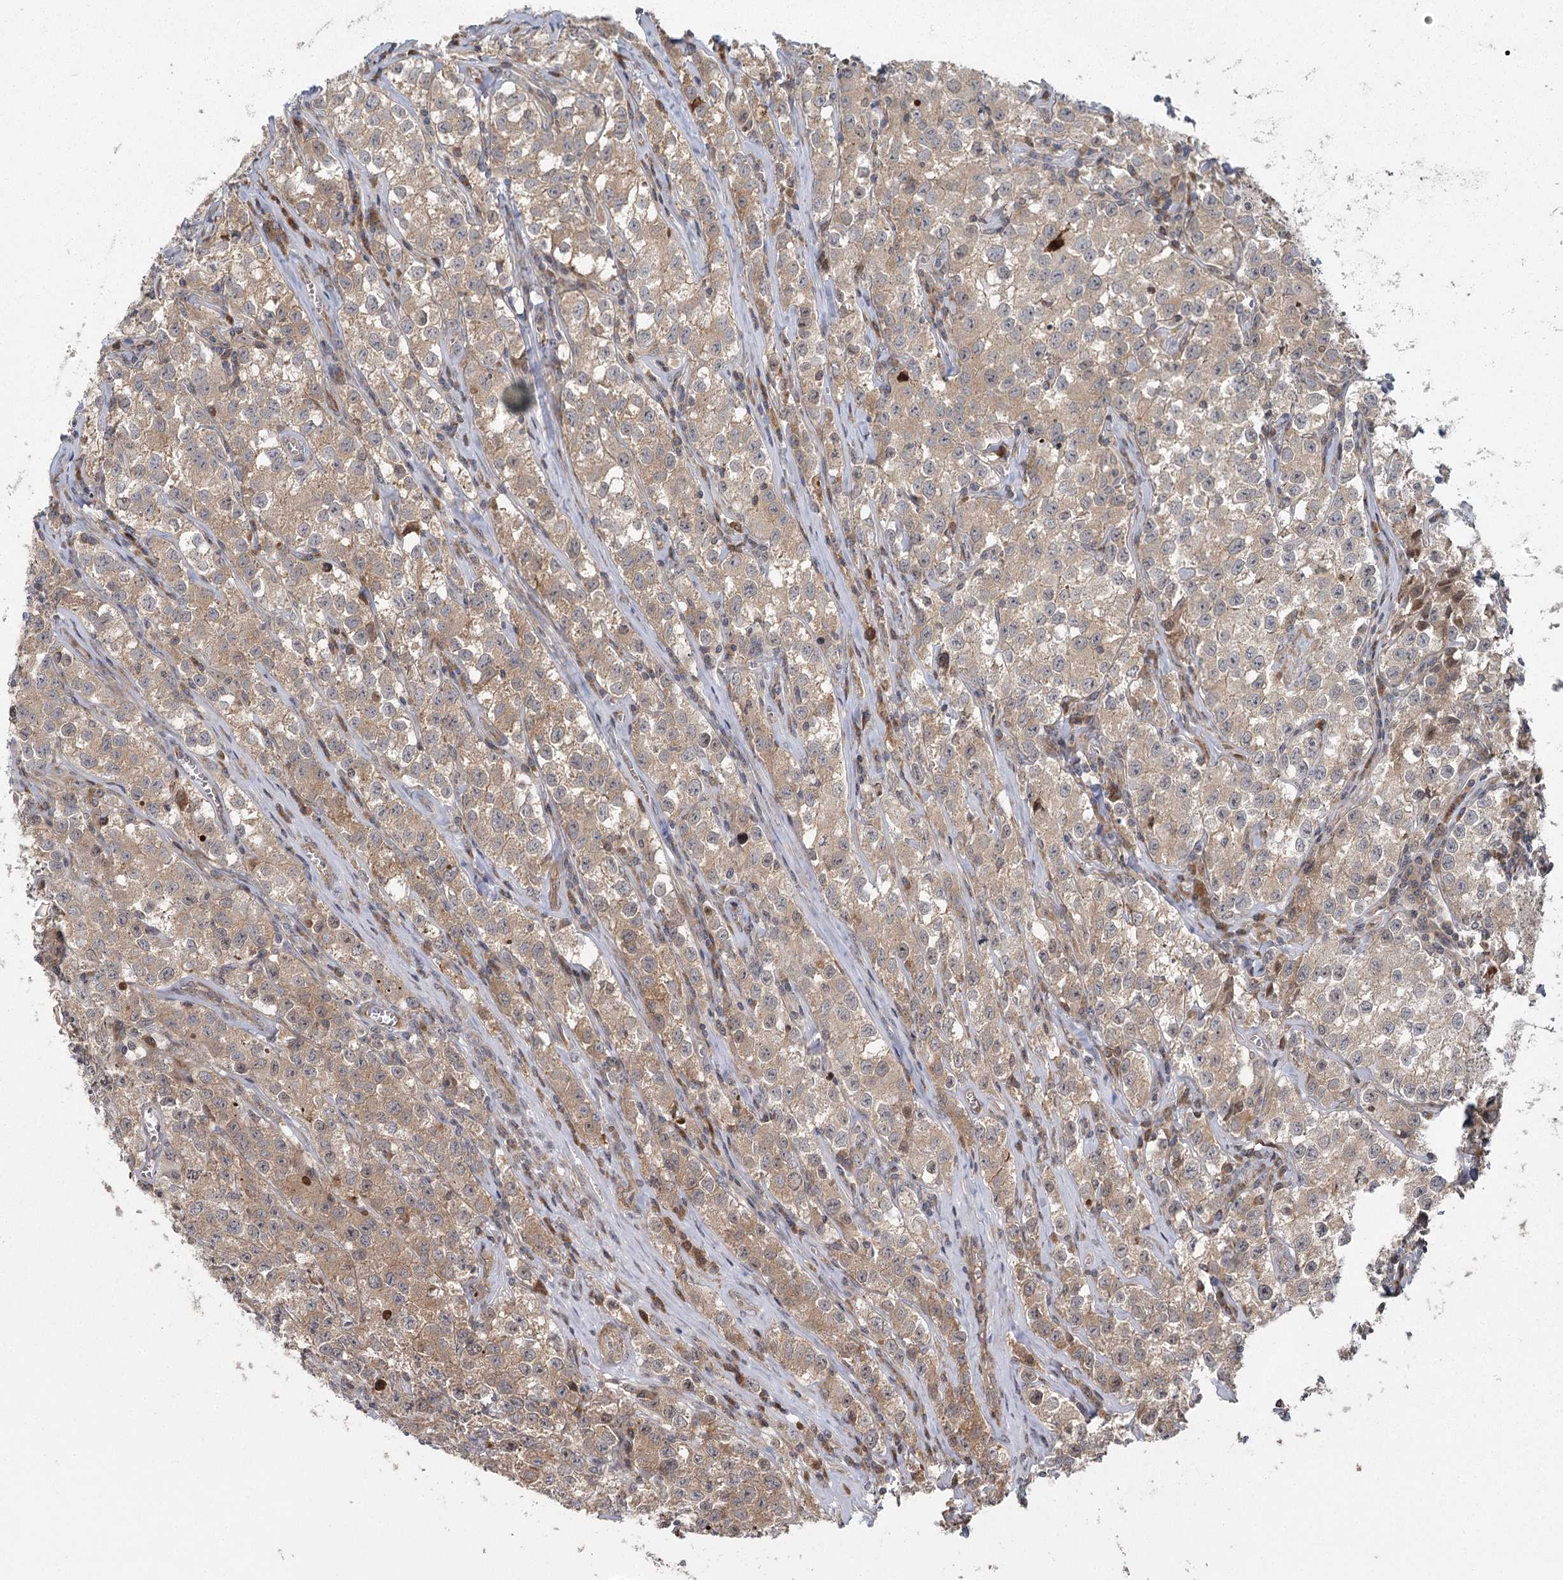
{"staining": {"intensity": "weak", "quantity": "25%-75%", "location": "cytoplasmic/membranous"}, "tissue": "testis cancer", "cell_type": "Tumor cells", "image_type": "cancer", "snomed": [{"axis": "morphology", "description": "Seminoma, NOS"}, {"axis": "morphology", "description": "Carcinoma, Embryonal, NOS"}, {"axis": "topography", "description": "Testis"}], "caption": "Seminoma (testis) stained with DAB (3,3'-diaminobenzidine) immunohistochemistry (IHC) shows low levels of weak cytoplasmic/membranous staining in approximately 25%-75% of tumor cells.", "gene": "RAPGEF6", "patient": {"sex": "male", "age": 43}}